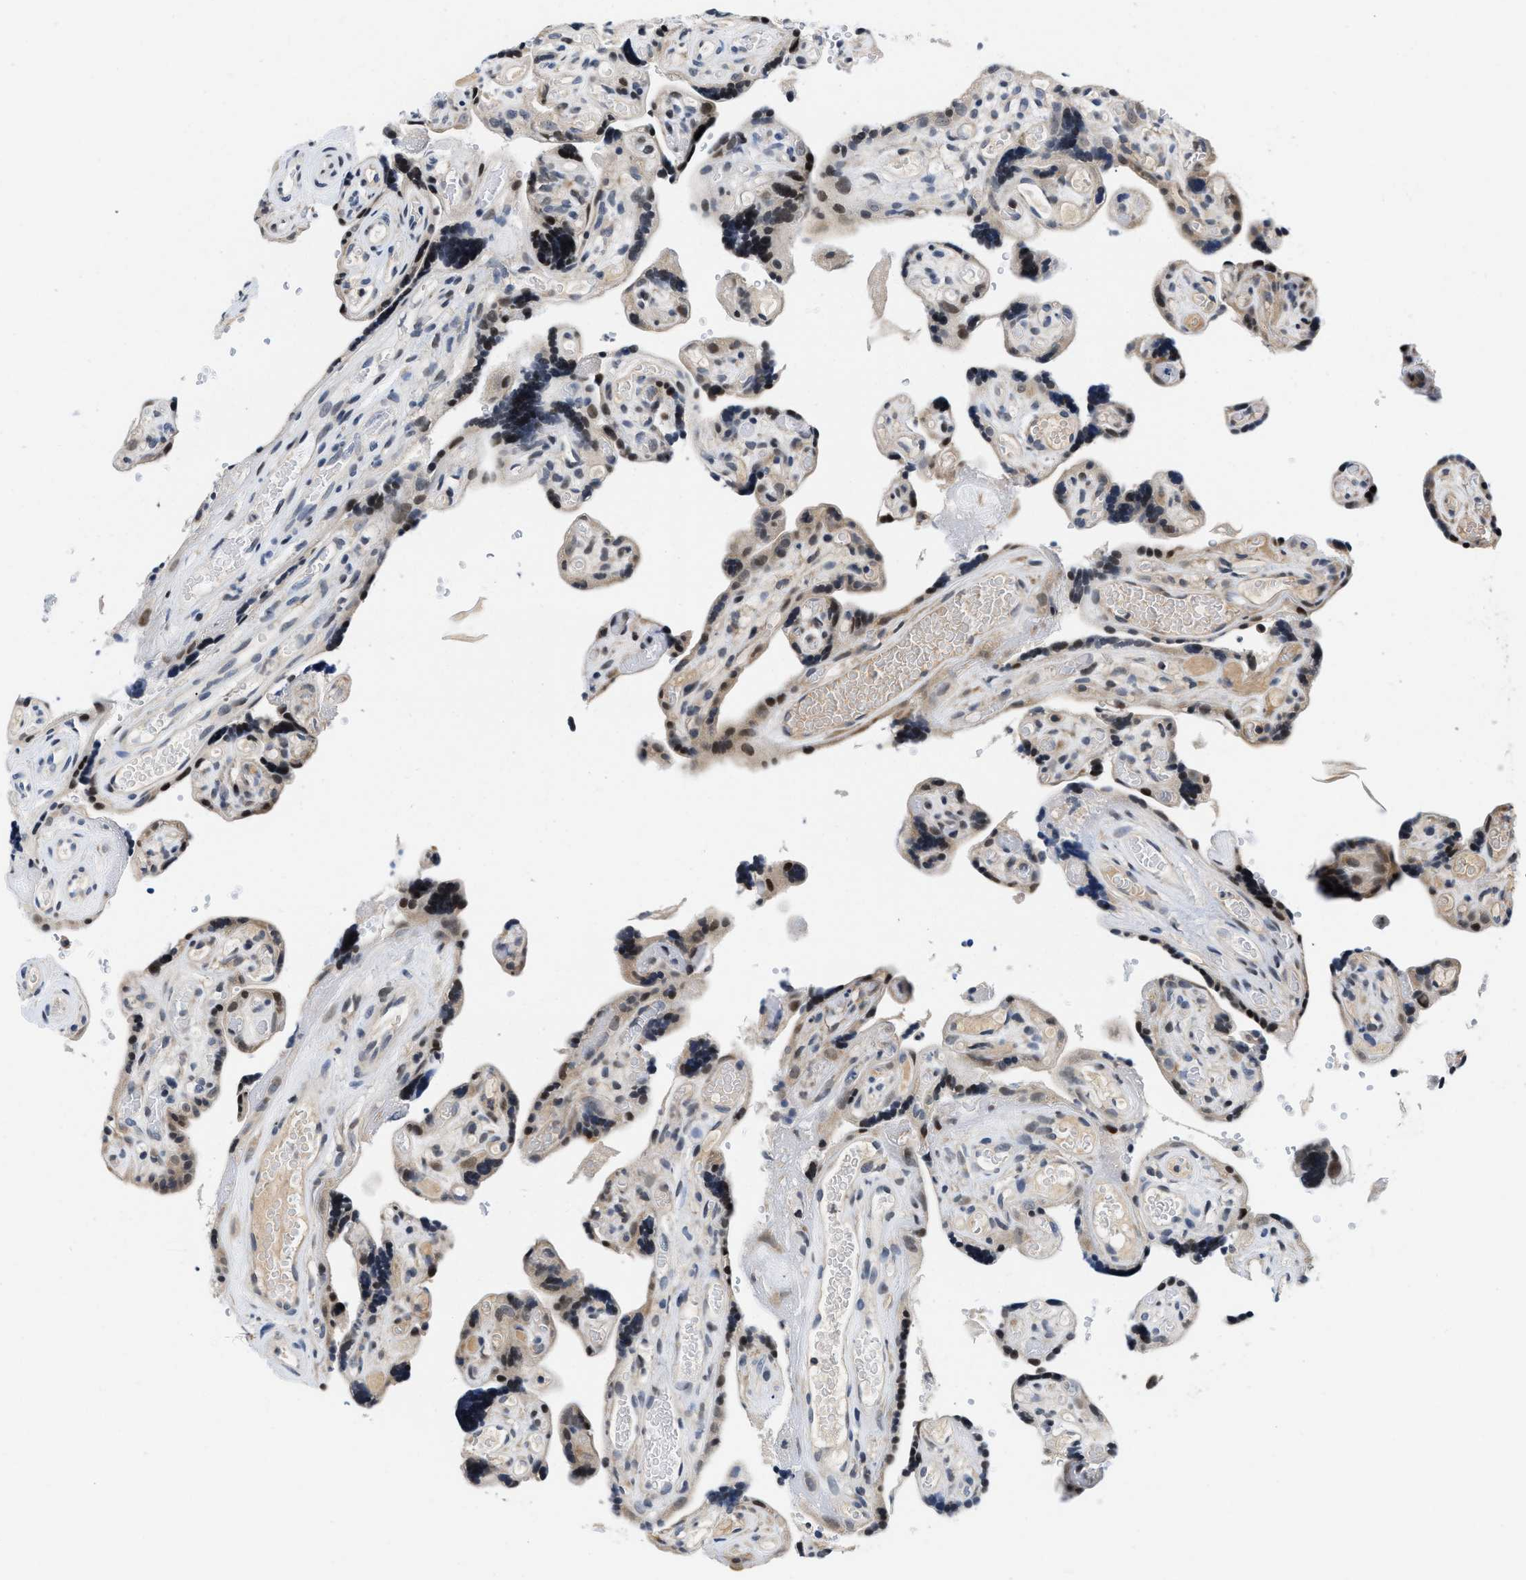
{"staining": {"intensity": "moderate", "quantity": ">75%", "location": "cytoplasmic/membranous"}, "tissue": "placenta", "cell_type": "Decidual cells", "image_type": "normal", "snomed": [{"axis": "morphology", "description": "Normal tissue, NOS"}, {"axis": "topography", "description": "Placenta"}], "caption": "A medium amount of moderate cytoplasmic/membranous staining is appreciated in about >75% of decidual cells in normal placenta.", "gene": "IKBKE", "patient": {"sex": "female", "age": 30}}